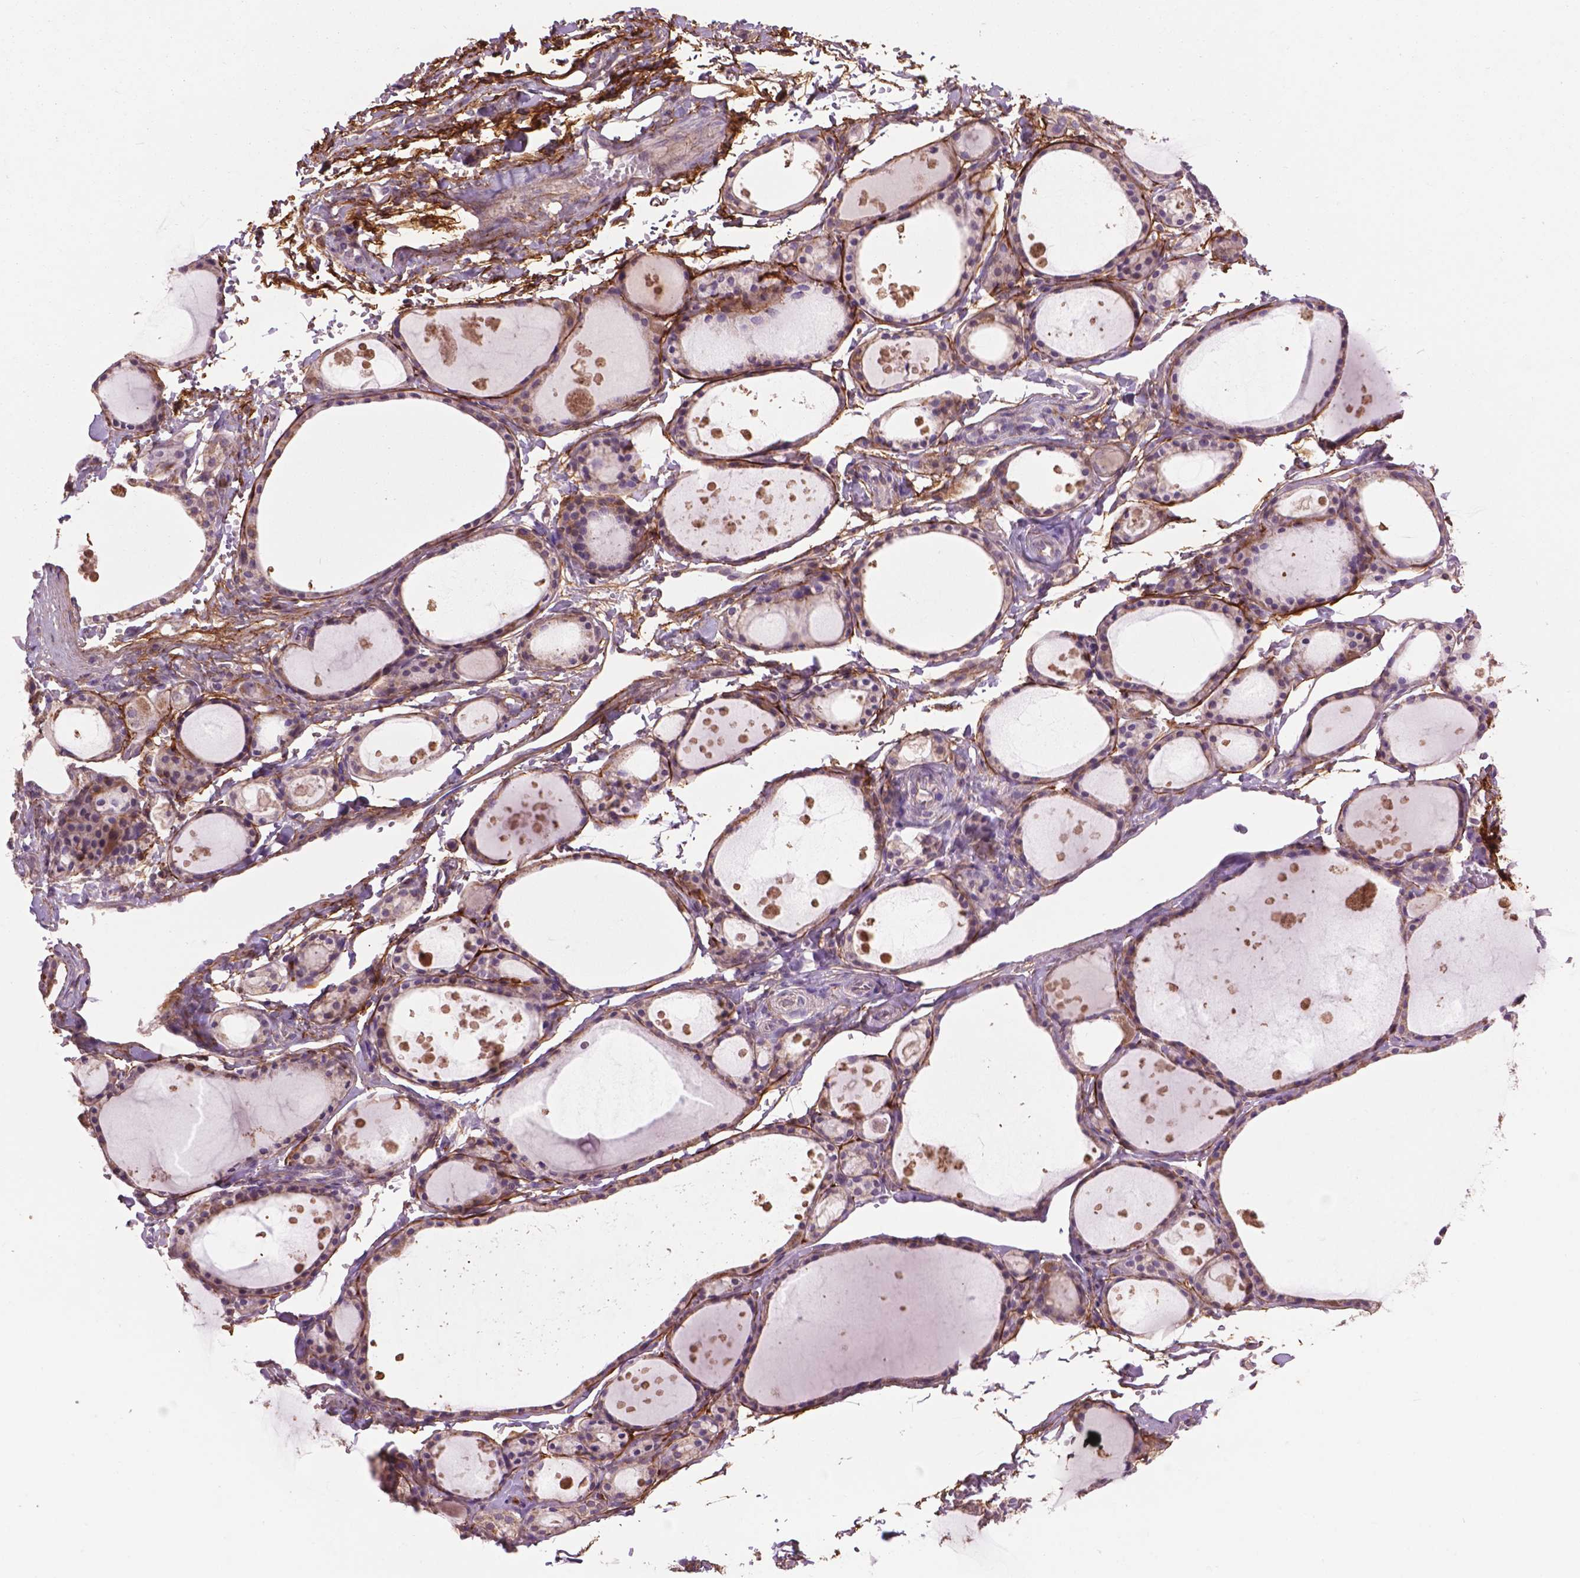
{"staining": {"intensity": "weak", "quantity": ">75%", "location": "cytoplasmic/membranous"}, "tissue": "thyroid gland", "cell_type": "Glandular cells", "image_type": "normal", "snomed": [{"axis": "morphology", "description": "Normal tissue, NOS"}, {"axis": "topography", "description": "Thyroid gland"}], "caption": "Human thyroid gland stained with a brown dye reveals weak cytoplasmic/membranous positive staining in about >75% of glandular cells.", "gene": "LRRC3C", "patient": {"sex": "male", "age": 68}}